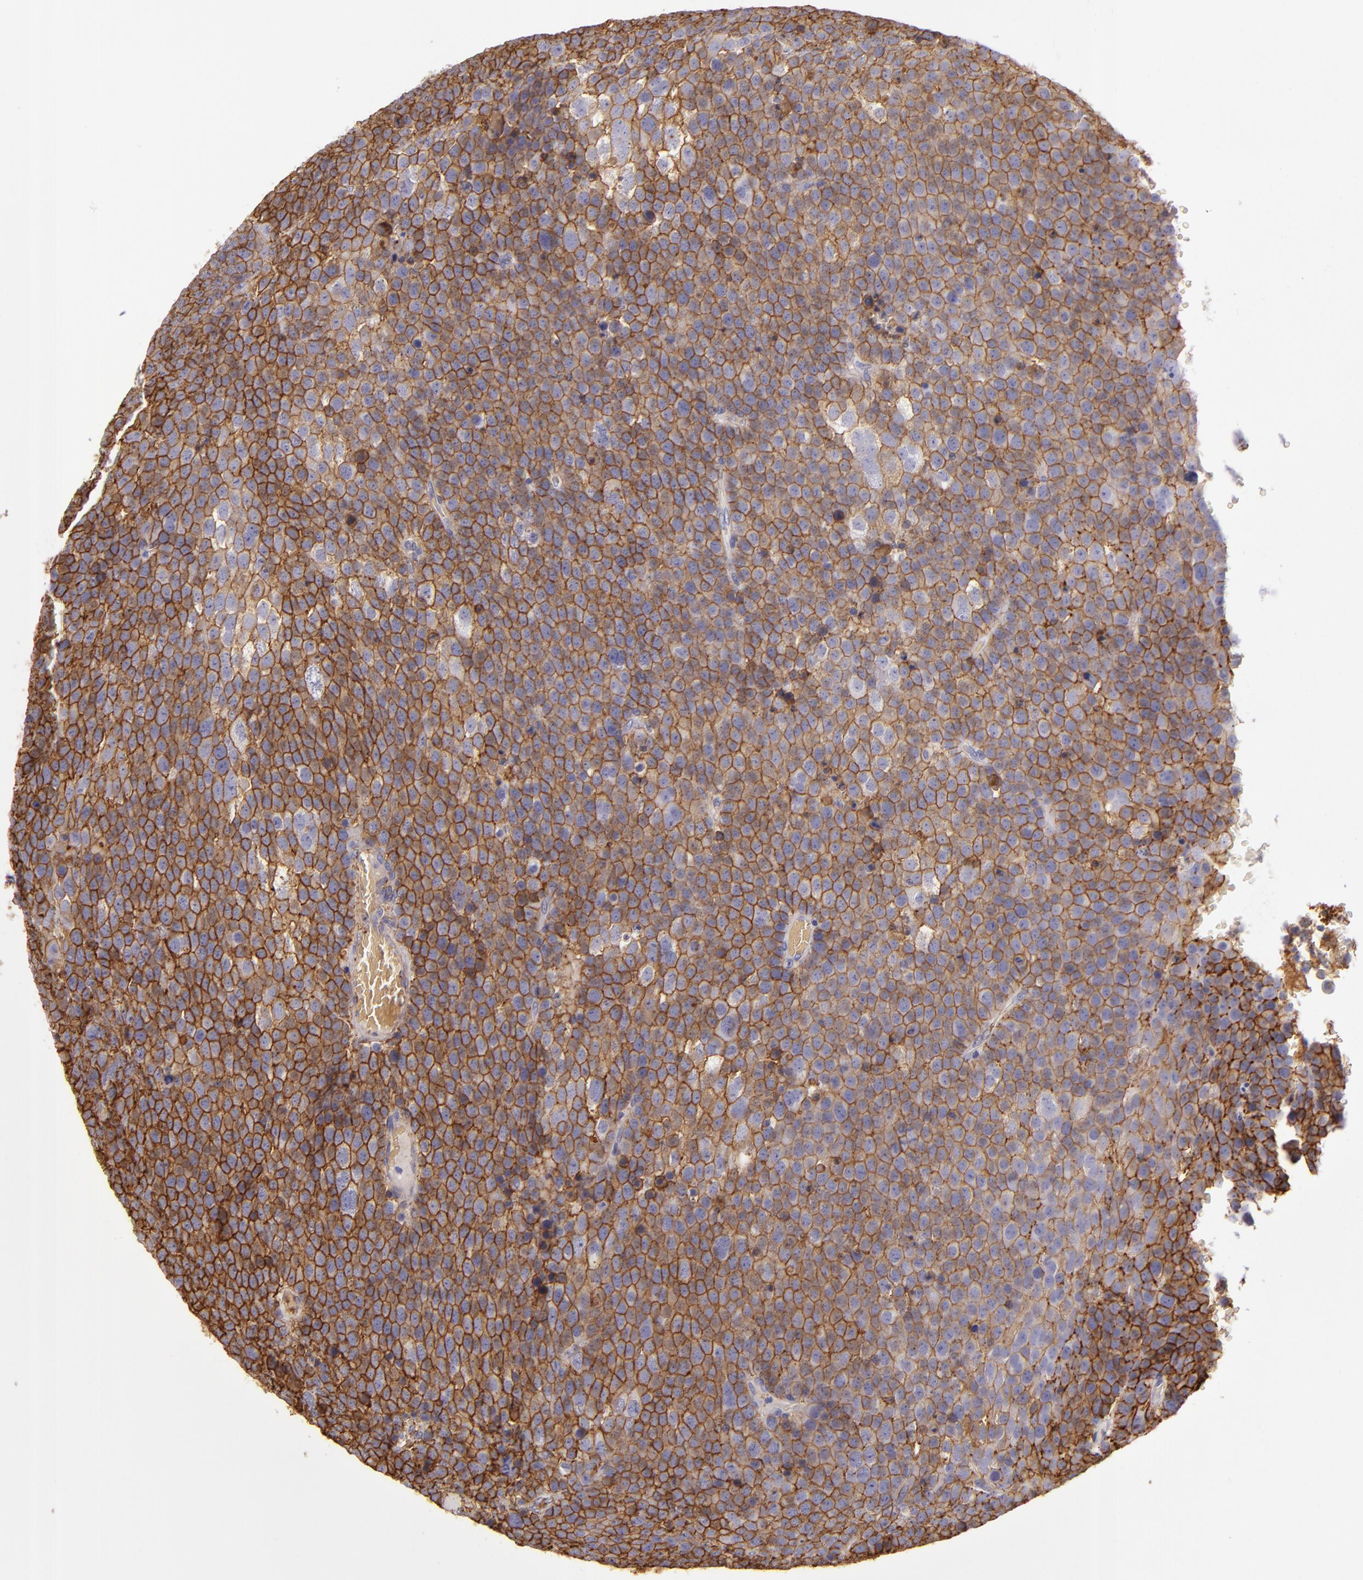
{"staining": {"intensity": "strong", "quantity": ">75%", "location": "cytoplasmic/membranous"}, "tissue": "testis cancer", "cell_type": "Tumor cells", "image_type": "cancer", "snomed": [{"axis": "morphology", "description": "Seminoma, NOS"}, {"axis": "topography", "description": "Testis"}], "caption": "Seminoma (testis) was stained to show a protein in brown. There is high levels of strong cytoplasmic/membranous staining in about >75% of tumor cells.", "gene": "CD9", "patient": {"sex": "male", "age": 71}}